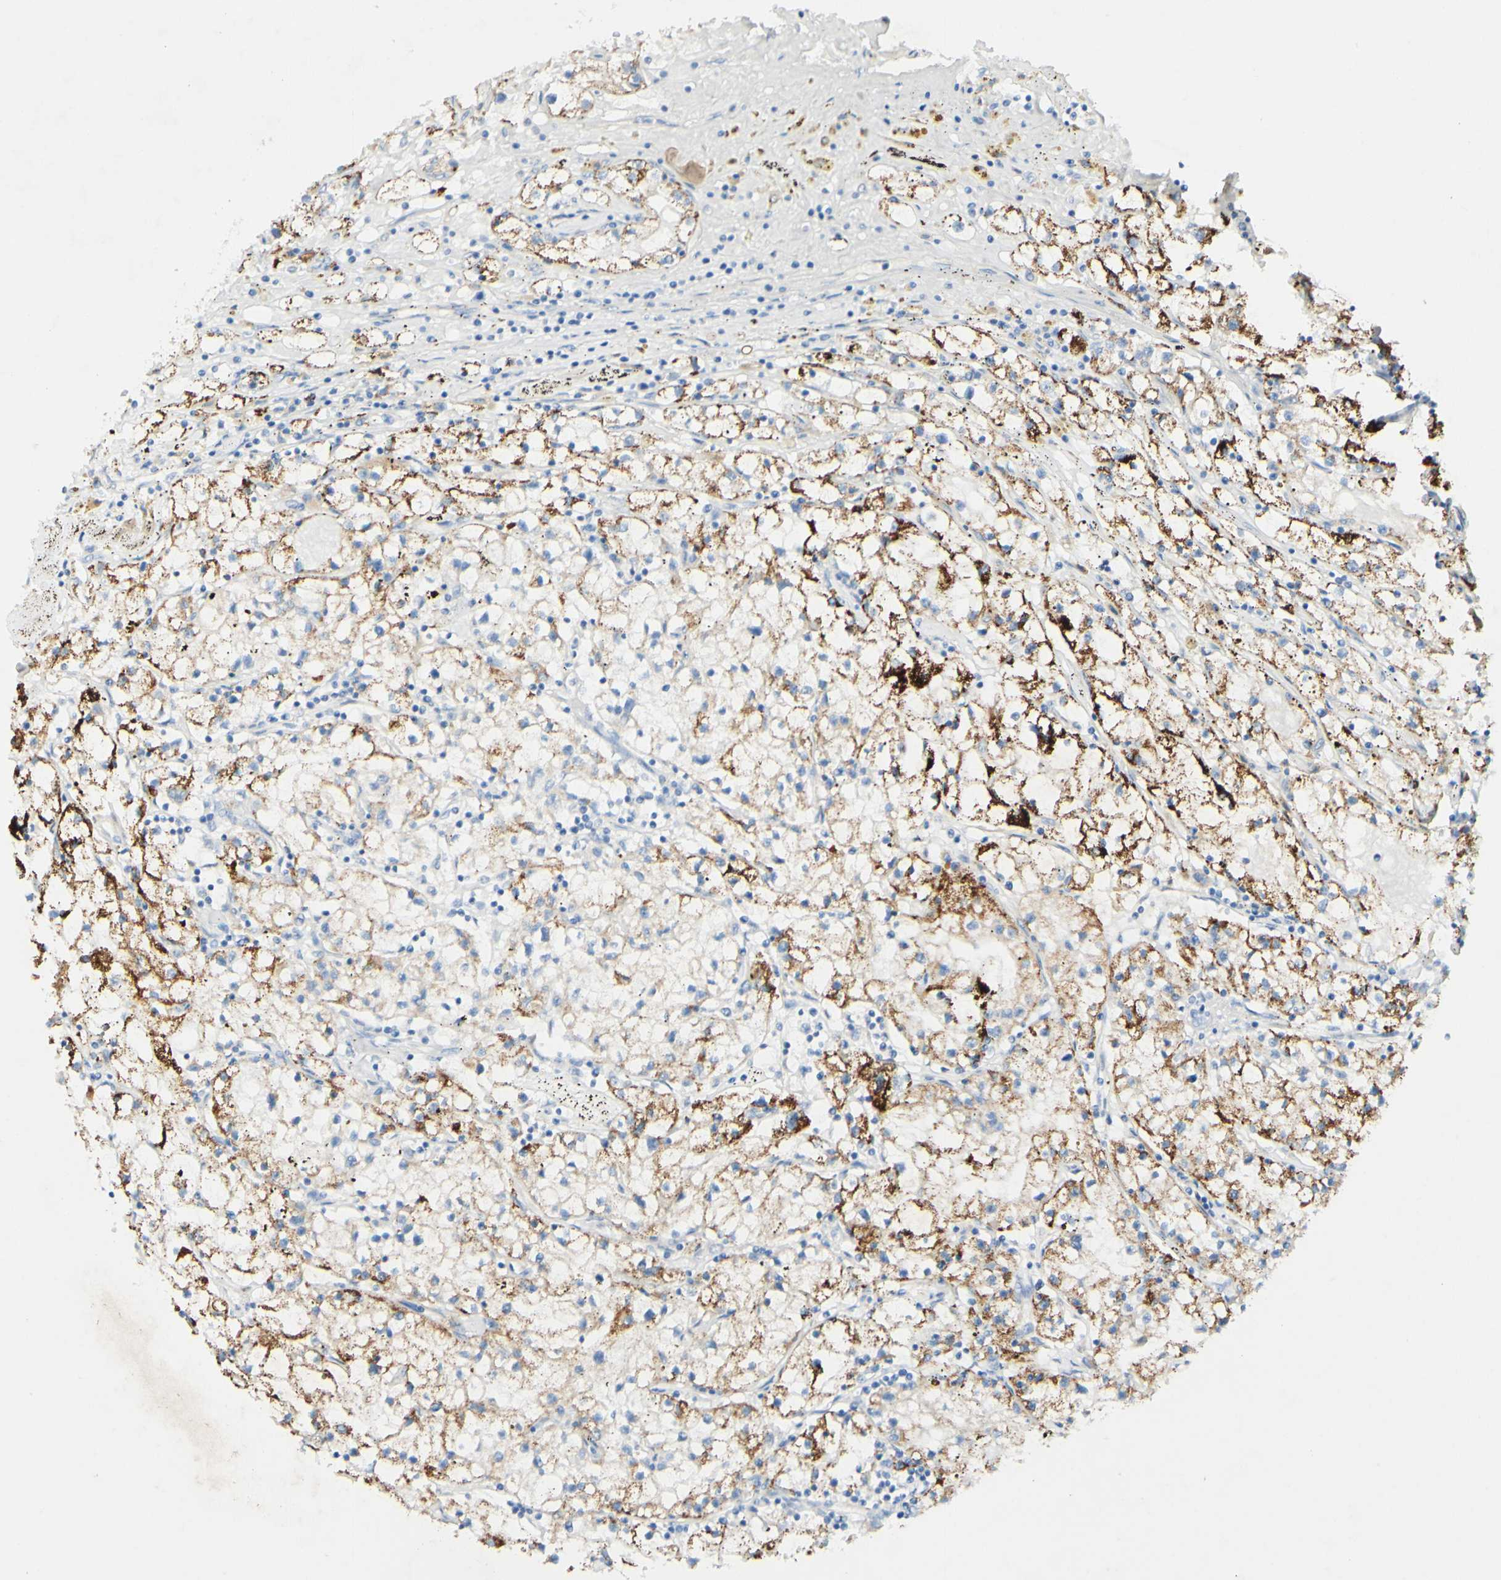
{"staining": {"intensity": "negative", "quantity": "none", "location": "none"}, "tissue": "renal cancer", "cell_type": "Tumor cells", "image_type": "cancer", "snomed": [{"axis": "morphology", "description": "Adenocarcinoma, NOS"}, {"axis": "topography", "description": "Kidney"}], "caption": "Immunohistochemistry (IHC) of human renal adenocarcinoma displays no positivity in tumor cells.", "gene": "FGF4", "patient": {"sex": "male", "age": 56}}